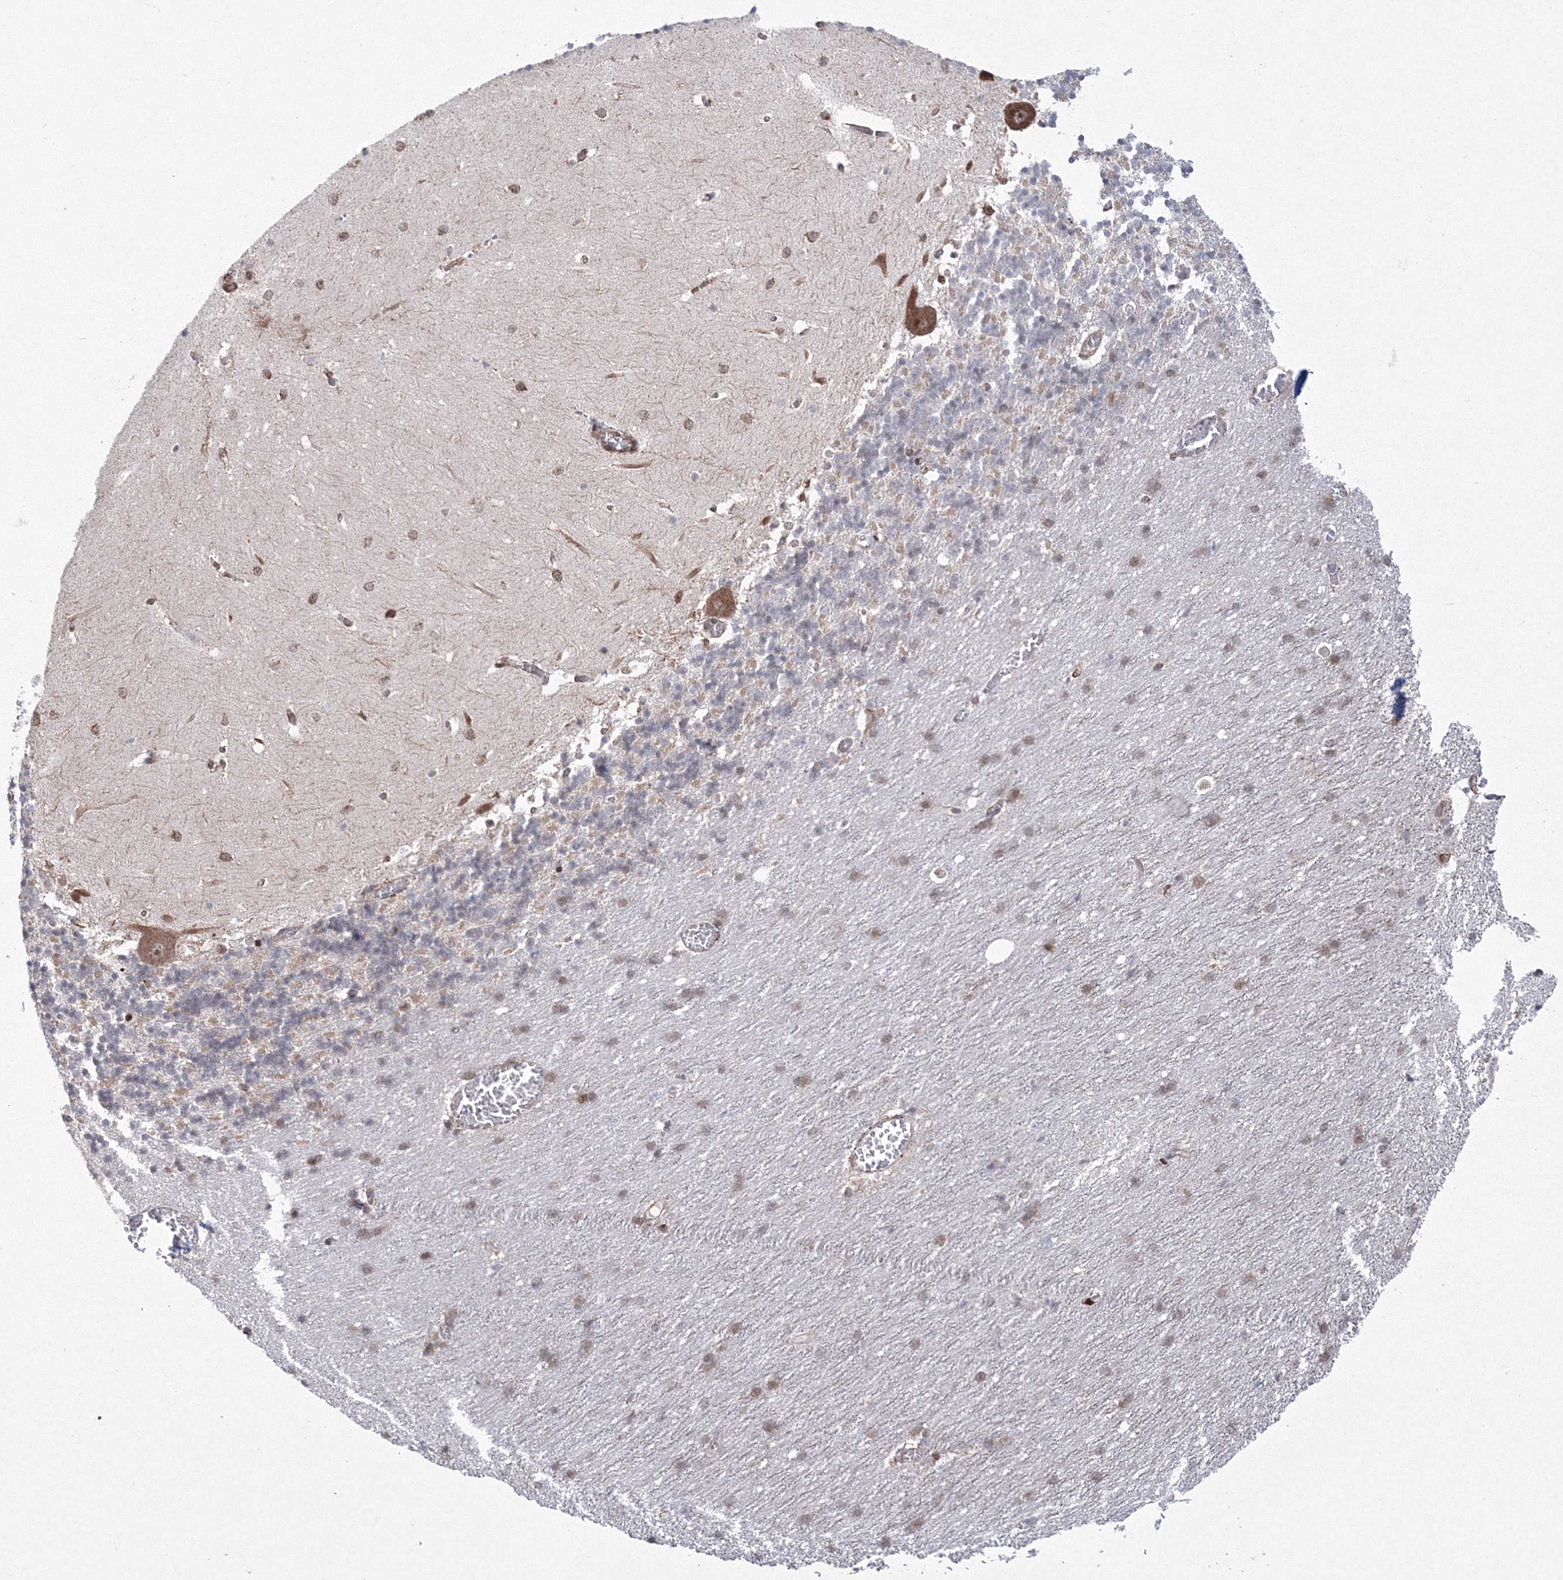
{"staining": {"intensity": "weak", "quantity": "<25%", "location": "cytoplasmic/membranous,nuclear"}, "tissue": "cerebellum", "cell_type": "Cells in granular layer", "image_type": "normal", "snomed": [{"axis": "morphology", "description": "Normal tissue, NOS"}, {"axis": "topography", "description": "Cerebellum"}], "caption": "Immunohistochemical staining of unremarkable human cerebellum demonstrates no significant expression in cells in granular layer. Nuclei are stained in blue.", "gene": "EFCAB12", "patient": {"sex": "male", "age": 37}}